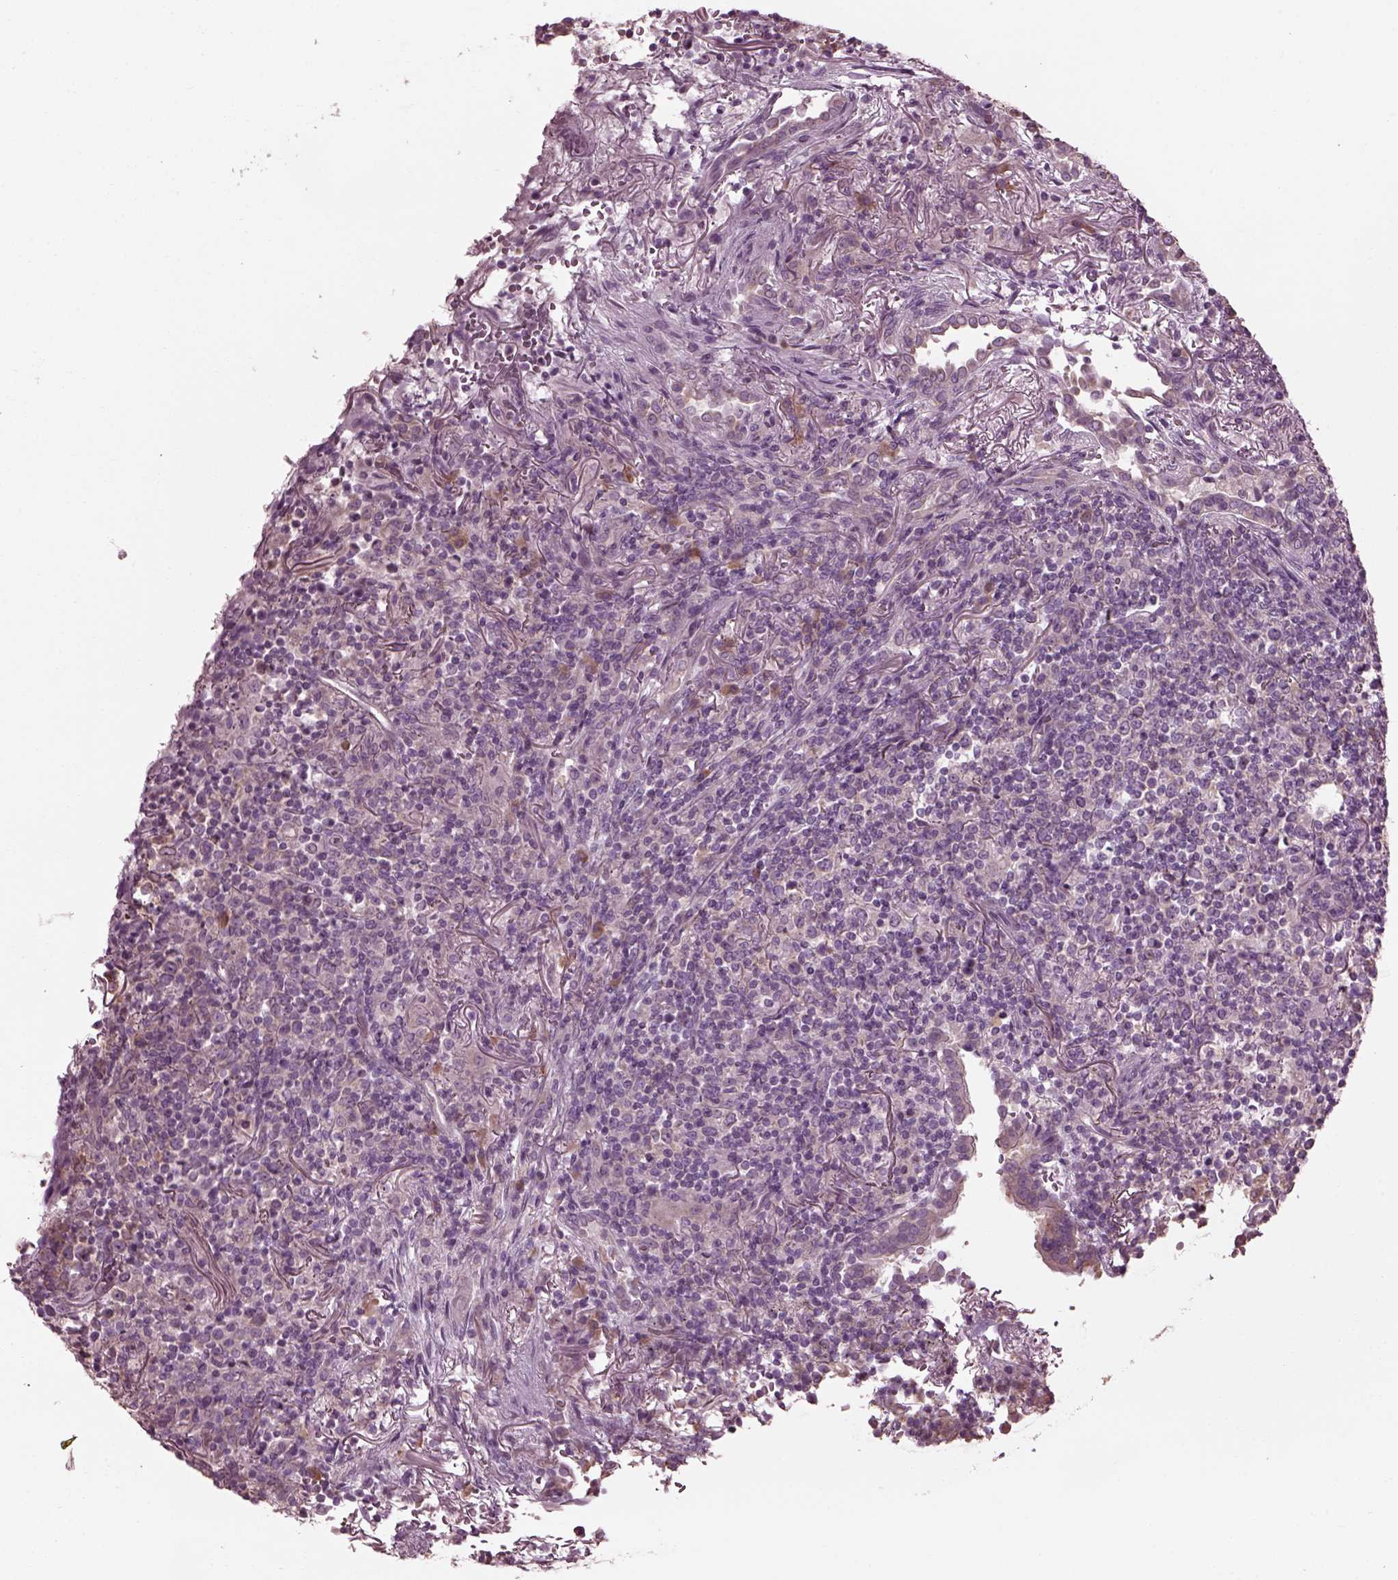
{"staining": {"intensity": "negative", "quantity": "none", "location": "none"}, "tissue": "lymphoma", "cell_type": "Tumor cells", "image_type": "cancer", "snomed": [{"axis": "morphology", "description": "Malignant lymphoma, non-Hodgkin's type, High grade"}, {"axis": "topography", "description": "Lung"}], "caption": "Image shows no protein expression in tumor cells of lymphoma tissue.", "gene": "CABP5", "patient": {"sex": "male", "age": 79}}